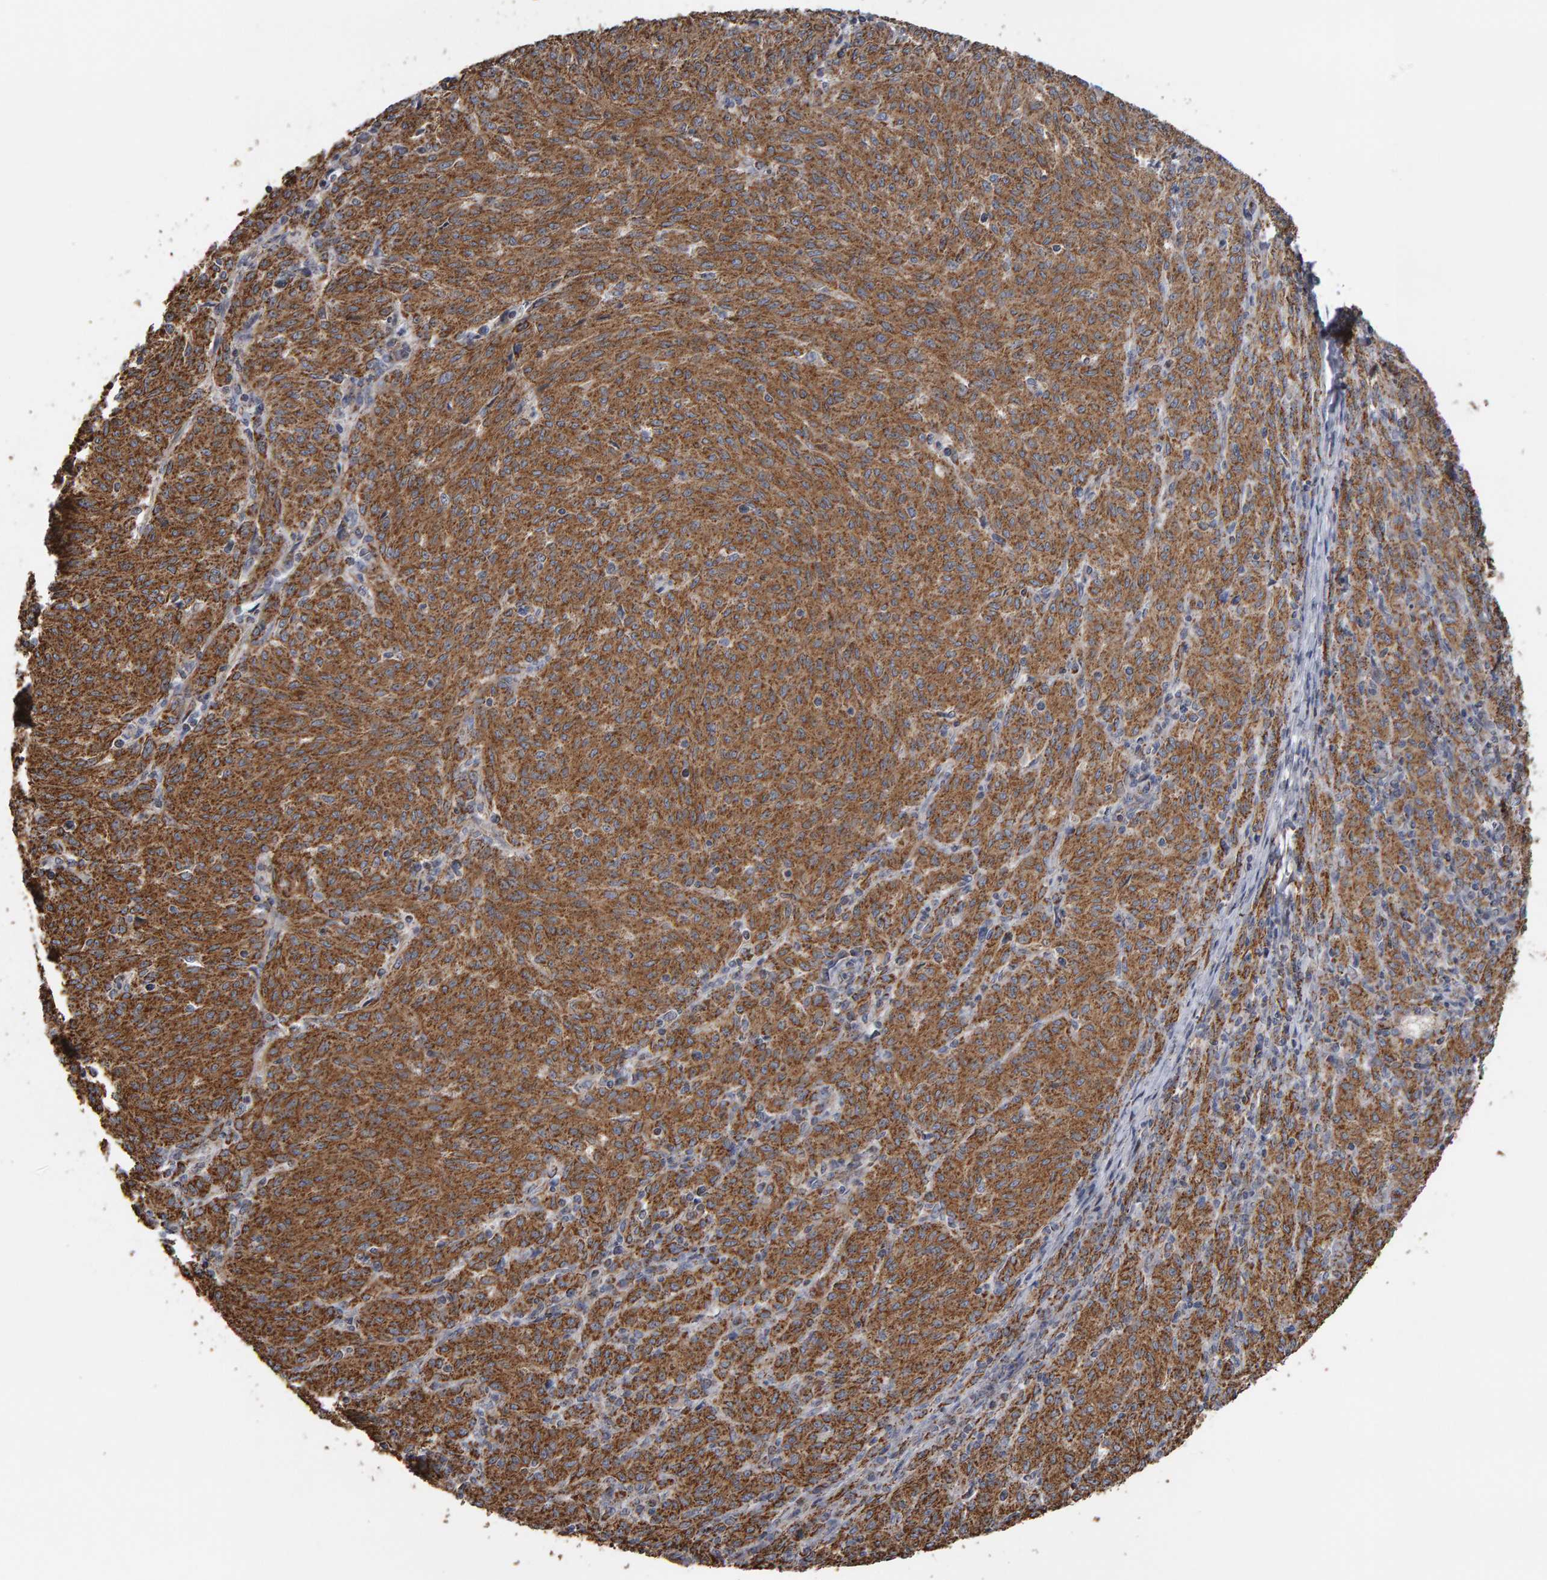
{"staining": {"intensity": "moderate", "quantity": ">75%", "location": "cytoplasmic/membranous"}, "tissue": "melanoma", "cell_type": "Tumor cells", "image_type": "cancer", "snomed": [{"axis": "morphology", "description": "Malignant melanoma, NOS"}, {"axis": "topography", "description": "Skin"}], "caption": "A histopathology image of human malignant melanoma stained for a protein displays moderate cytoplasmic/membranous brown staining in tumor cells.", "gene": "TOM1L1", "patient": {"sex": "female", "age": 72}}